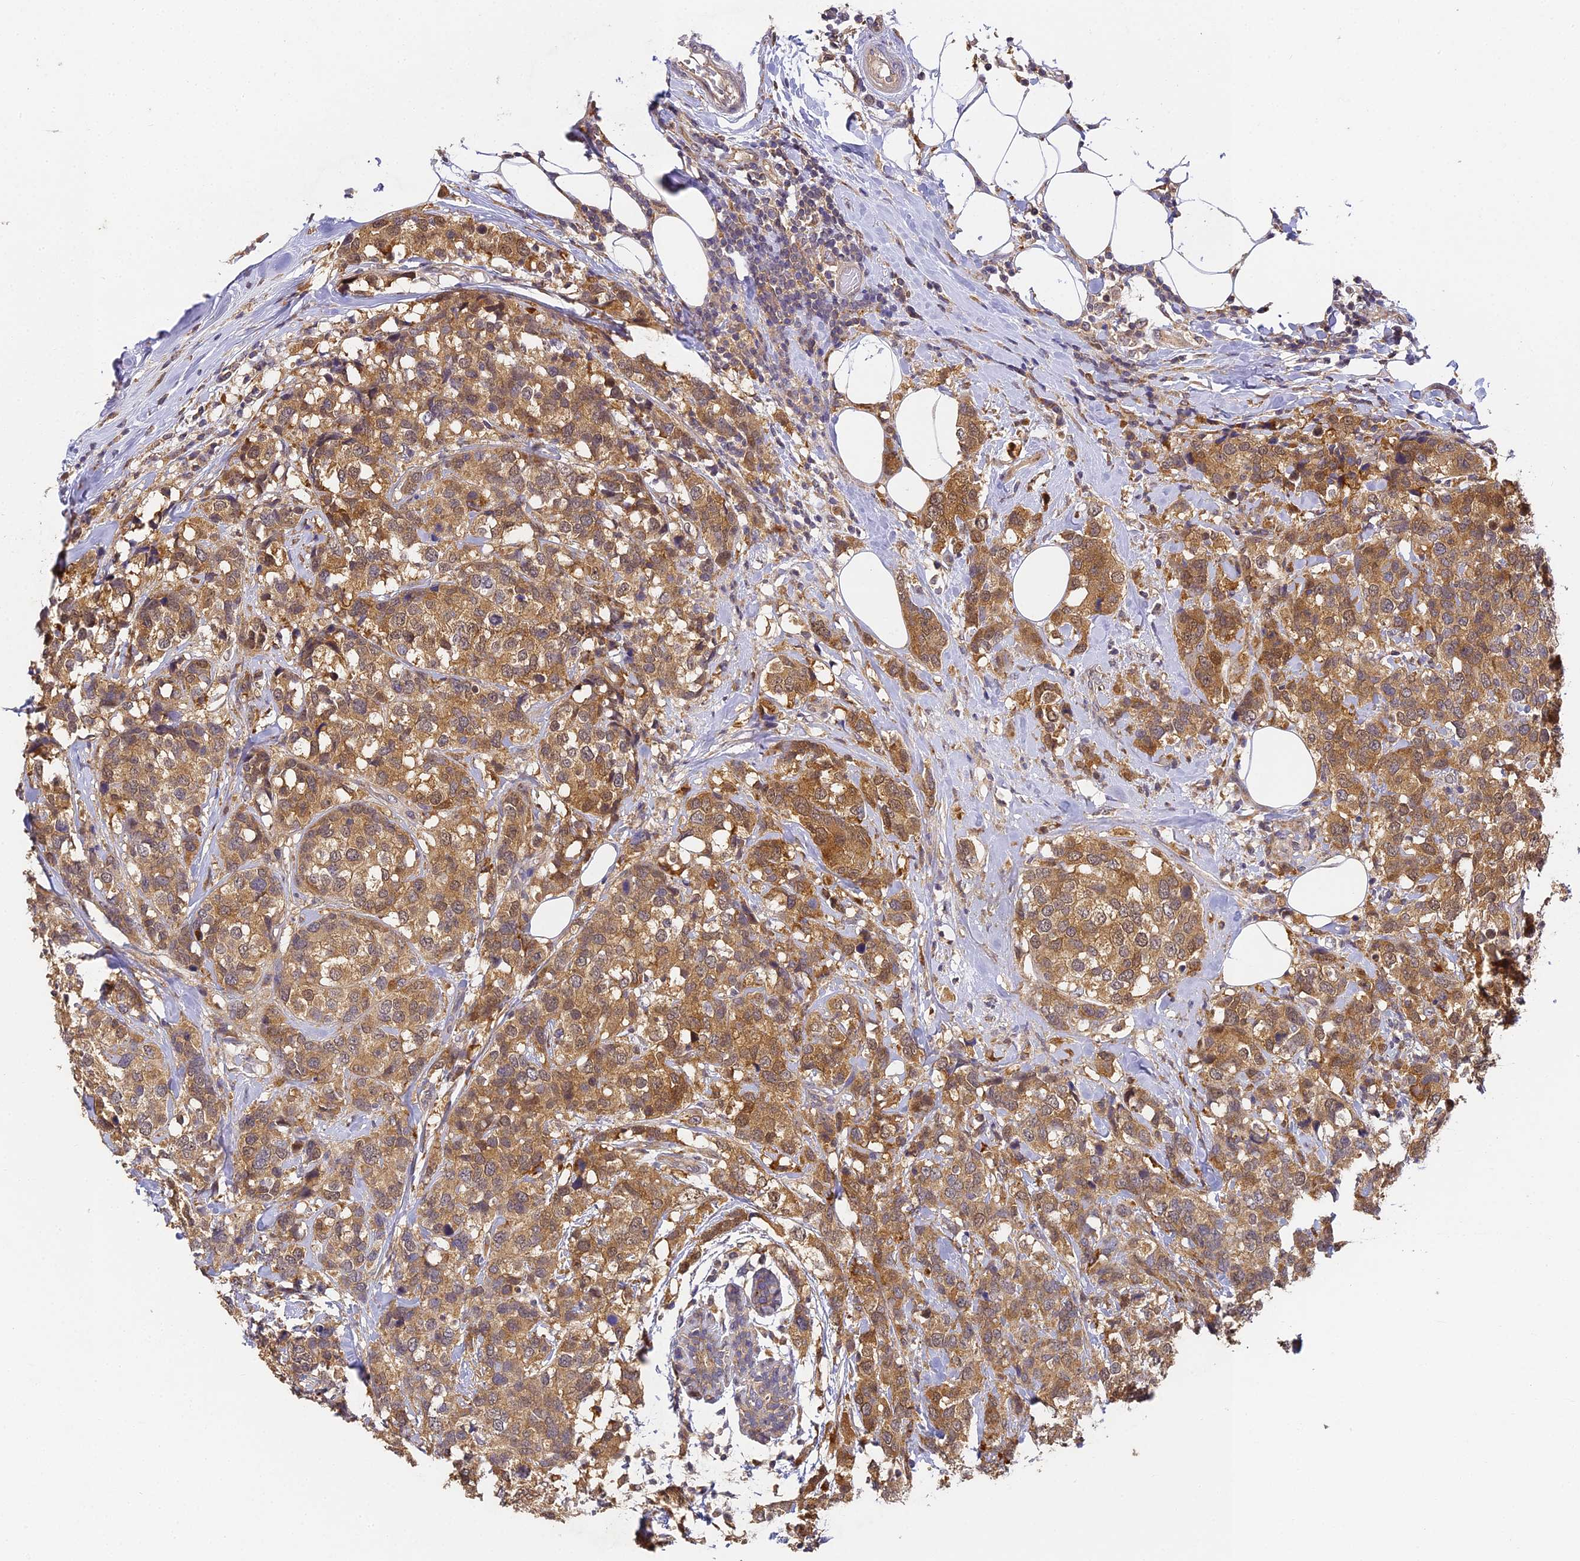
{"staining": {"intensity": "moderate", "quantity": ">75%", "location": "cytoplasmic/membranous,nuclear"}, "tissue": "breast cancer", "cell_type": "Tumor cells", "image_type": "cancer", "snomed": [{"axis": "morphology", "description": "Lobular carcinoma"}, {"axis": "topography", "description": "Breast"}], "caption": "Immunohistochemical staining of breast cancer (lobular carcinoma) displays moderate cytoplasmic/membranous and nuclear protein staining in approximately >75% of tumor cells.", "gene": "YAE1", "patient": {"sex": "female", "age": 59}}